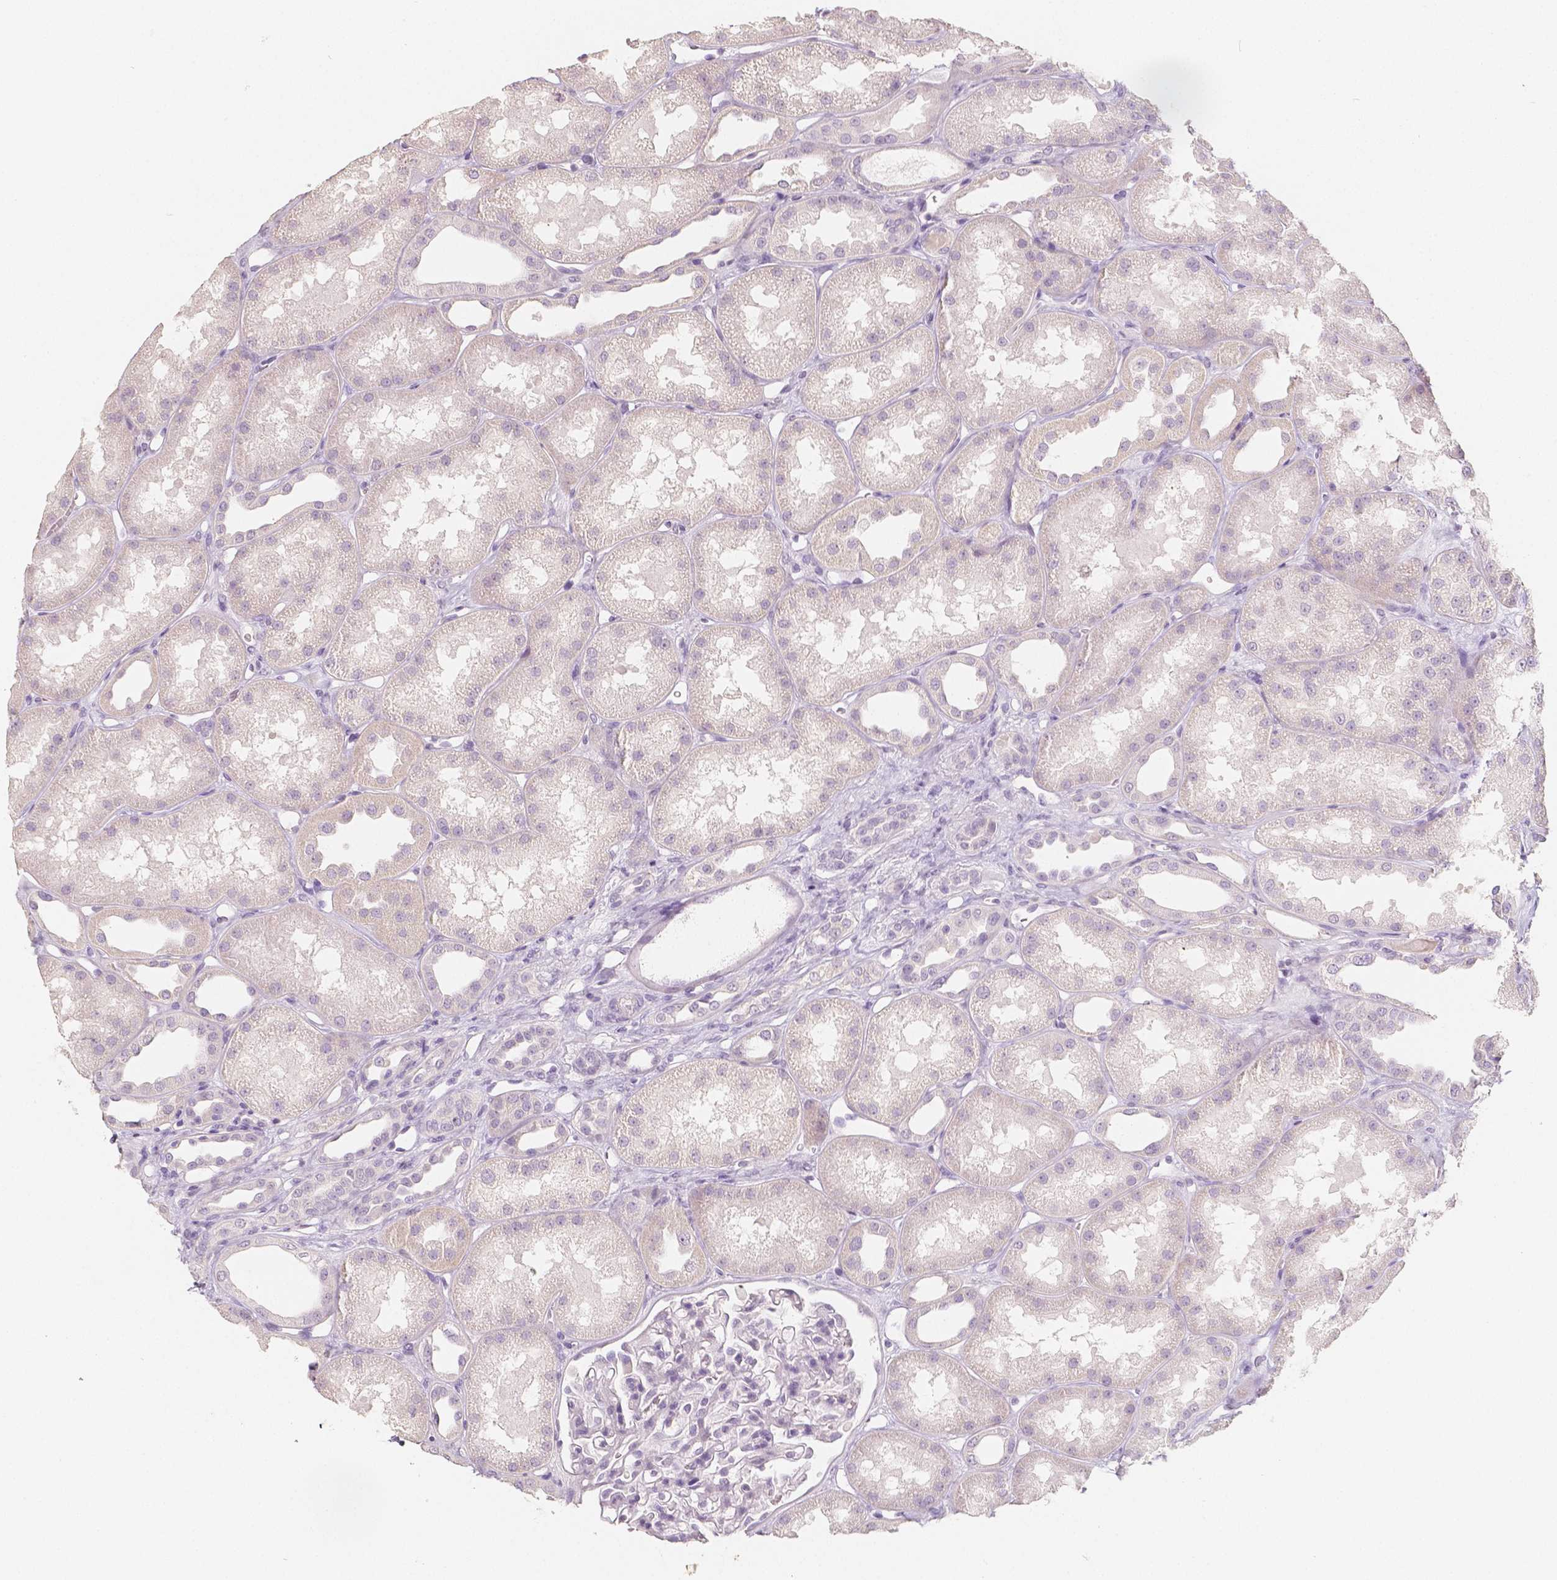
{"staining": {"intensity": "negative", "quantity": "none", "location": "none"}, "tissue": "kidney", "cell_type": "Cells in glomeruli", "image_type": "normal", "snomed": [{"axis": "morphology", "description": "Normal tissue, NOS"}, {"axis": "topography", "description": "Kidney"}], "caption": "This is an IHC micrograph of normal human kidney. There is no positivity in cells in glomeruli.", "gene": "NECAB2", "patient": {"sex": "male", "age": 61}}